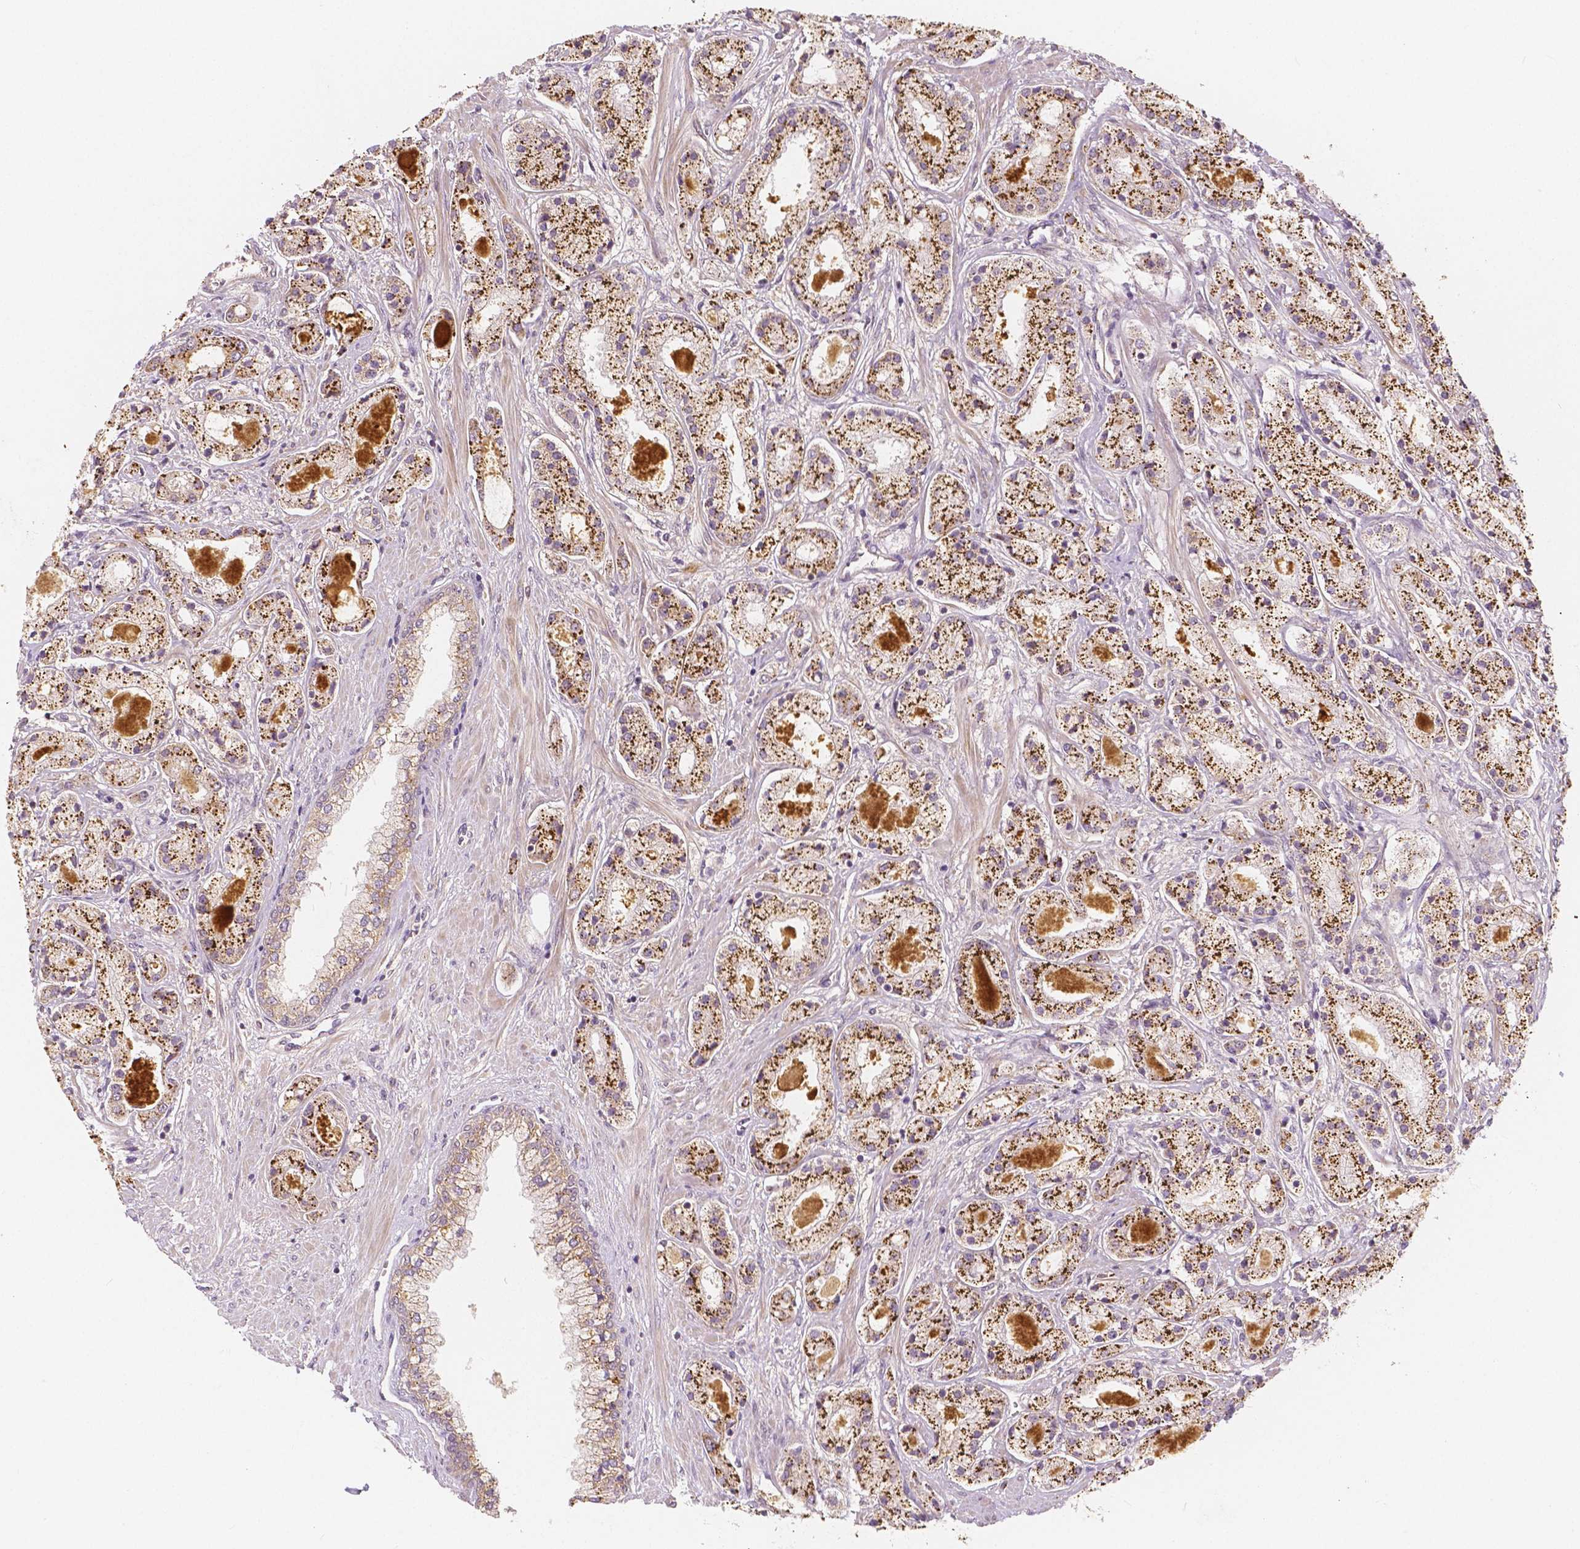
{"staining": {"intensity": "moderate", "quantity": ">75%", "location": "cytoplasmic/membranous"}, "tissue": "prostate cancer", "cell_type": "Tumor cells", "image_type": "cancer", "snomed": [{"axis": "morphology", "description": "Adenocarcinoma, High grade"}, {"axis": "topography", "description": "Prostate"}], "caption": "Moderate cytoplasmic/membranous staining for a protein is appreciated in about >75% of tumor cells of prostate adenocarcinoma (high-grade) using immunohistochemistry.", "gene": "SNX12", "patient": {"sex": "male", "age": 67}}